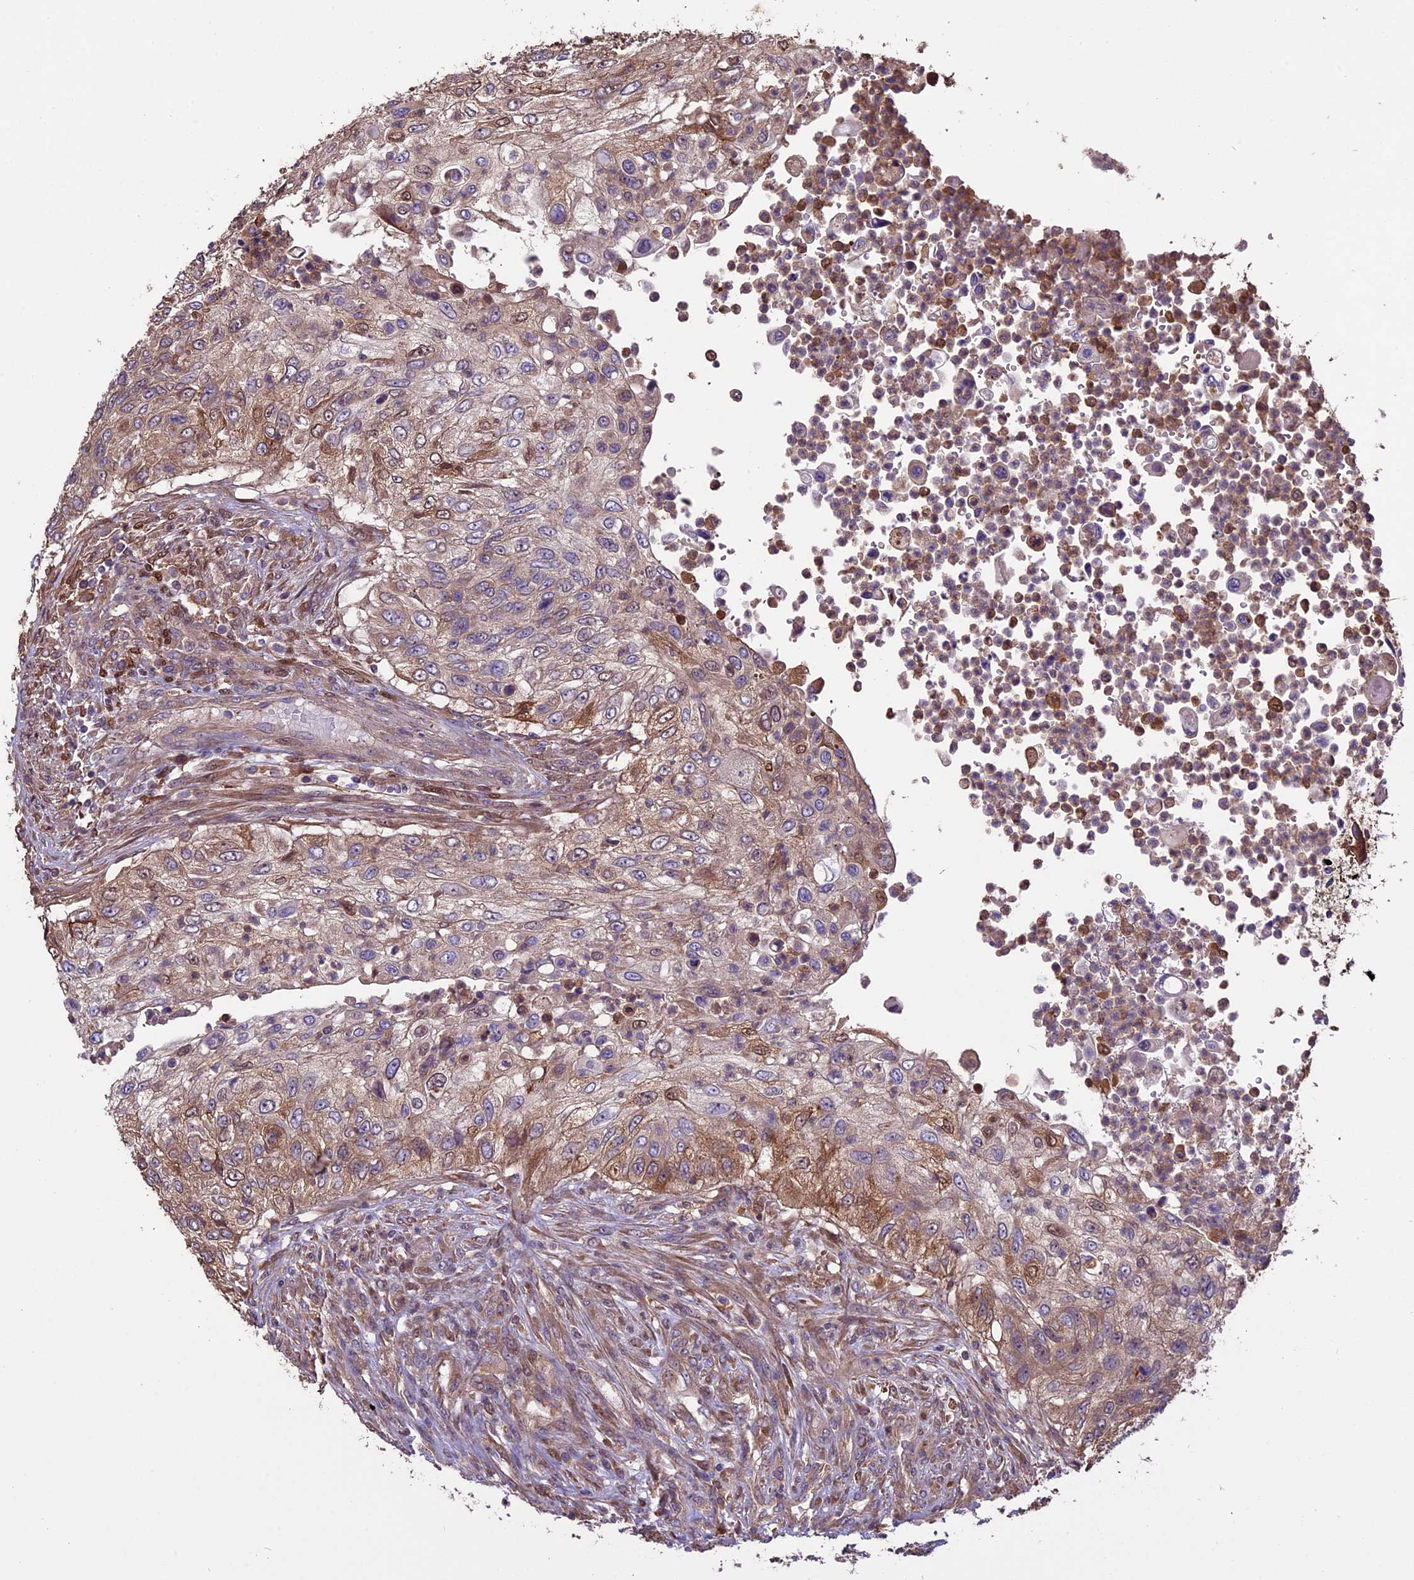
{"staining": {"intensity": "moderate", "quantity": "25%-75%", "location": "cytoplasmic/membranous"}, "tissue": "urothelial cancer", "cell_type": "Tumor cells", "image_type": "cancer", "snomed": [{"axis": "morphology", "description": "Urothelial carcinoma, High grade"}, {"axis": "topography", "description": "Urinary bladder"}], "caption": "A photomicrograph of human high-grade urothelial carcinoma stained for a protein displays moderate cytoplasmic/membranous brown staining in tumor cells.", "gene": "VWA3A", "patient": {"sex": "female", "age": 60}}